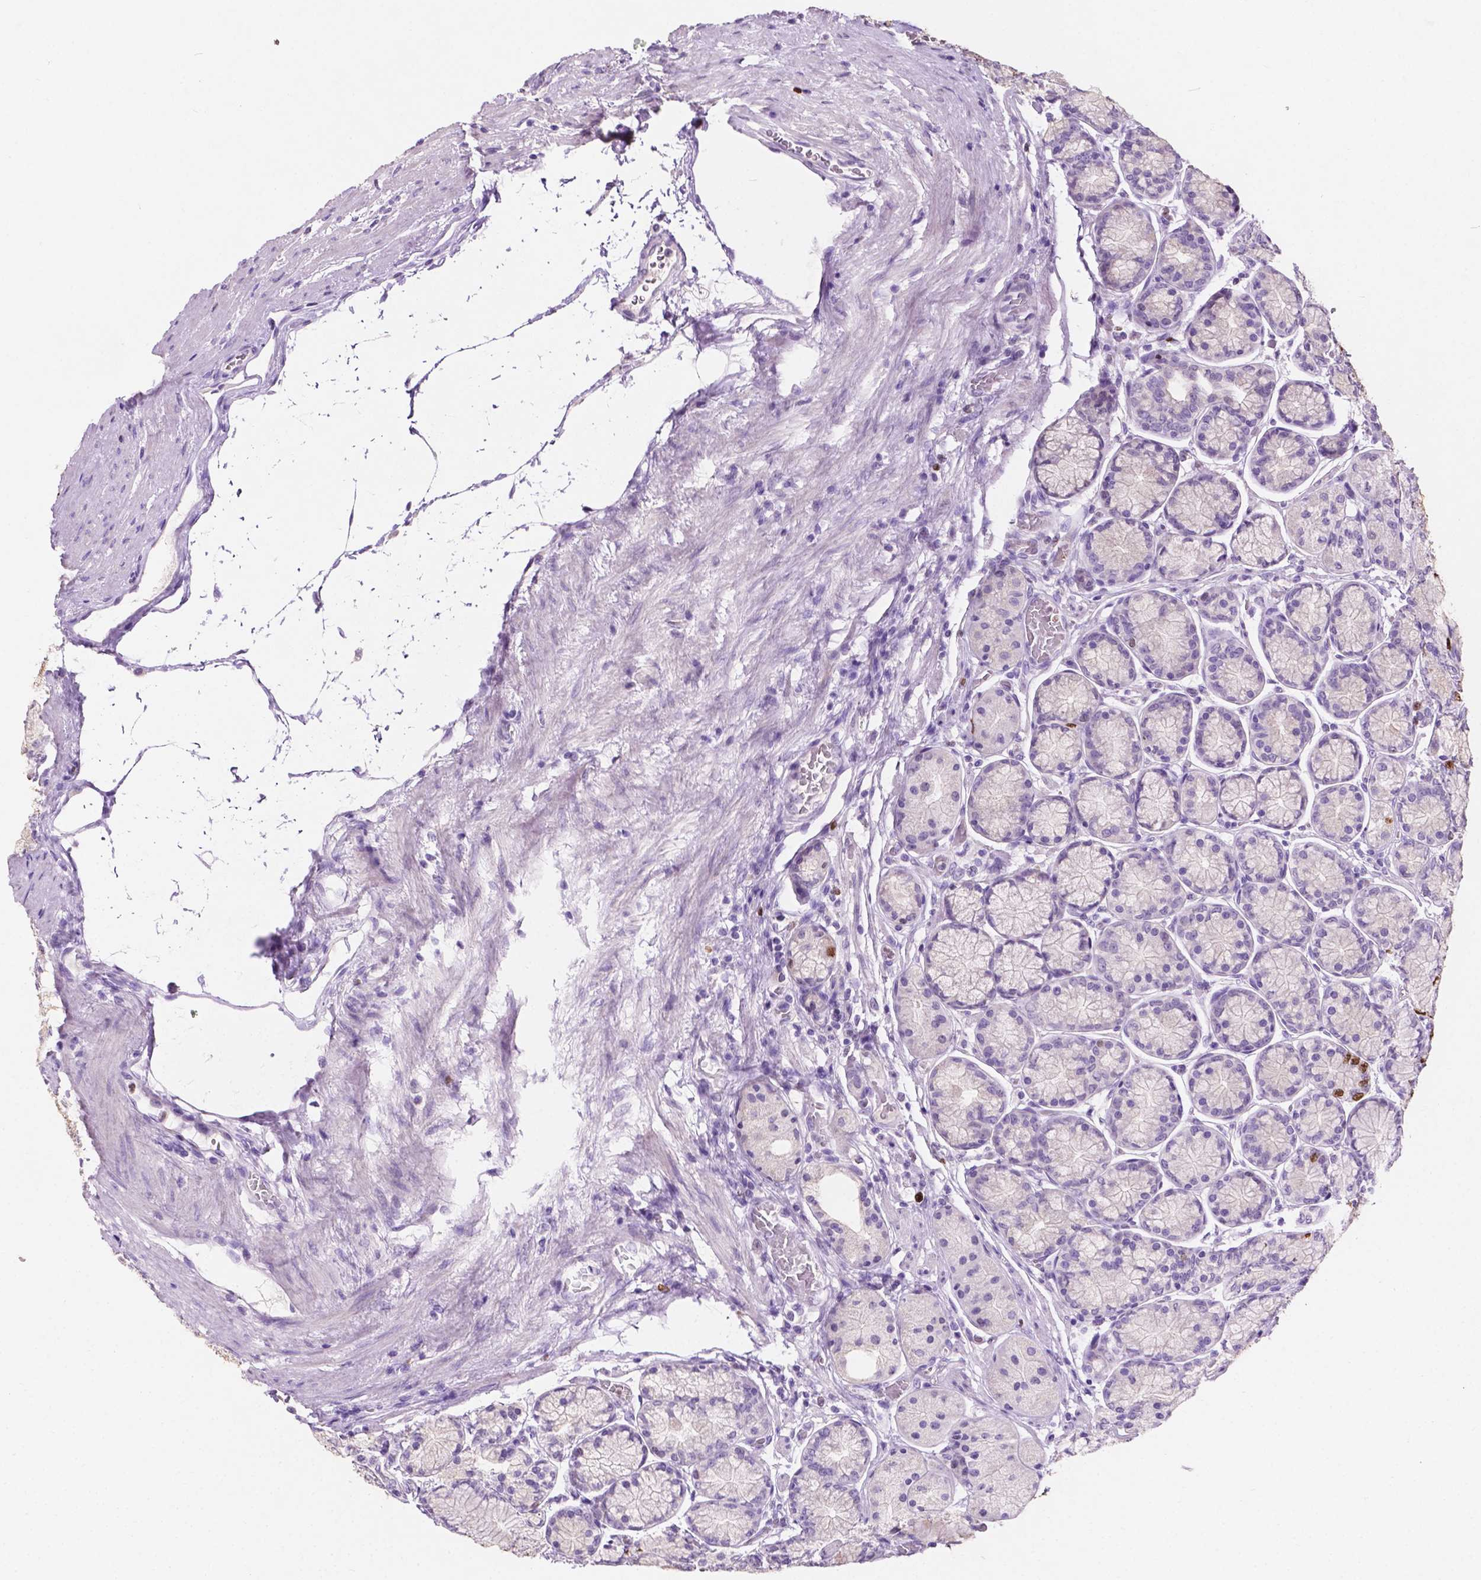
{"staining": {"intensity": "moderate", "quantity": "<25%", "location": "nuclear"}, "tissue": "stomach", "cell_type": "Glandular cells", "image_type": "normal", "snomed": [{"axis": "morphology", "description": "Normal tissue, NOS"}, {"axis": "morphology", "description": "Adenocarcinoma, NOS"}, {"axis": "morphology", "description": "Adenocarcinoma, High grade"}, {"axis": "topography", "description": "Stomach, upper"}, {"axis": "topography", "description": "Stomach"}], "caption": "Protein staining of benign stomach displays moderate nuclear staining in about <25% of glandular cells.", "gene": "SIAH2", "patient": {"sex": "female", "age": 65}}